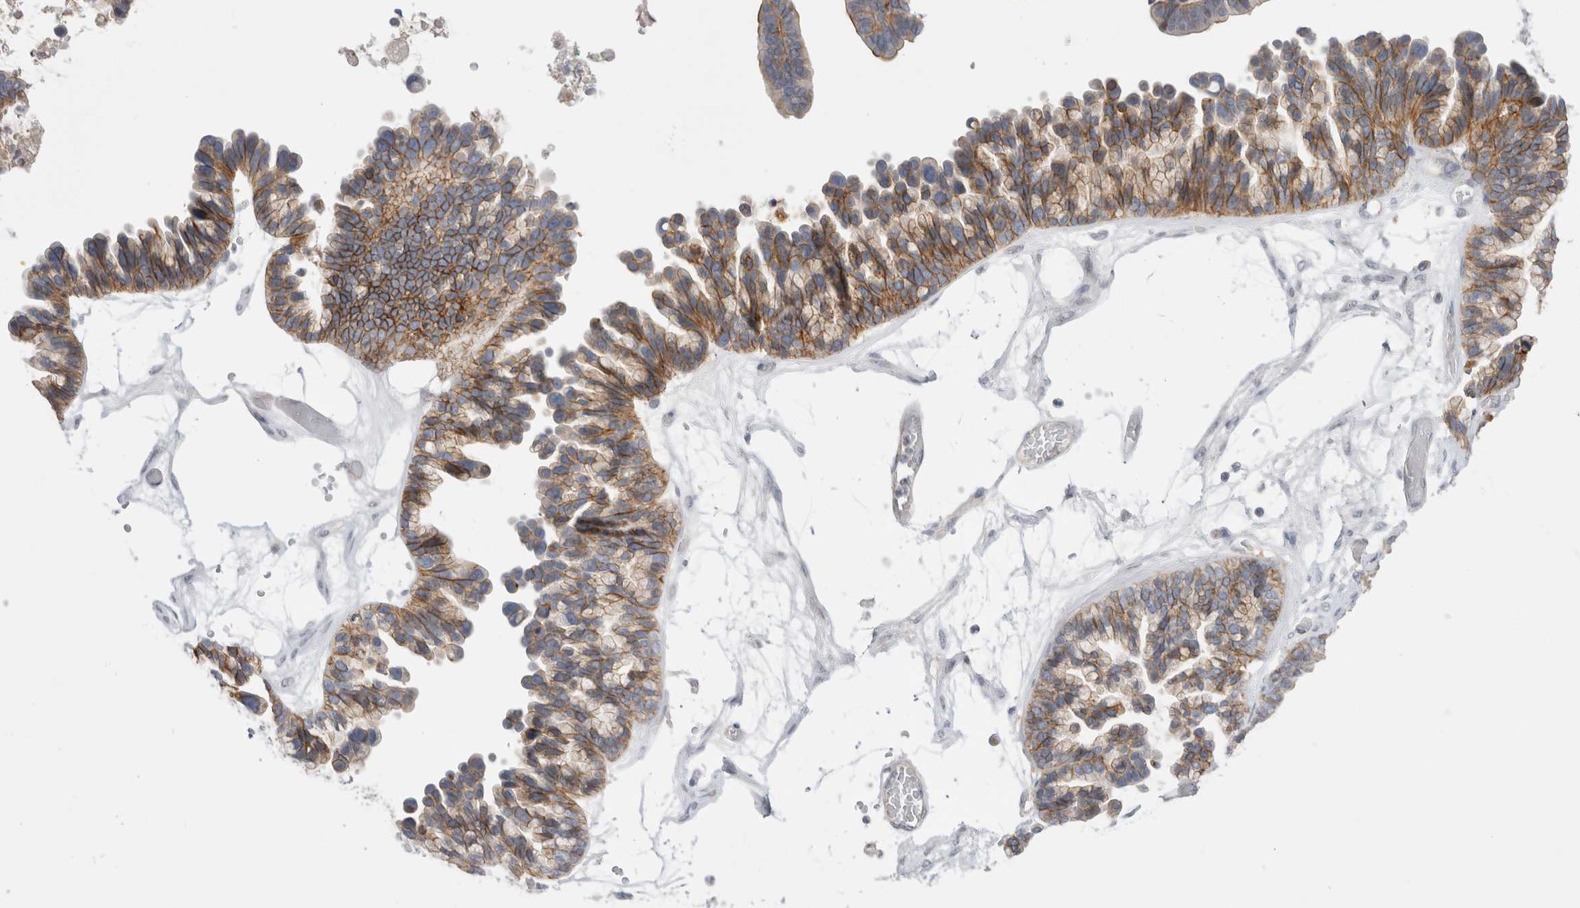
{"staining": {"intensity": "moderate", "quantity": ">75%", "location": "cytoplasmic/membranous"}, "tissue": "ovarian cancer", "cell_type": "Tumor cells", "image_type": "cancer", "snomed": [{"axis": "morphology", "description": "Cystadenocarcinoma, serous, NOS"}, {"axis": "topography", "description": "Ovary"}], "caption": "High-power microscopy captured an IHC histopathology image of ovarian cancer (serous cystadenocarcinoma), revealing moderate cytoplasmic/membranous expression in approximately >75% of tumor cells.", "gene": "VANGL1", "patient": {"sex": "female", "age": 56}}